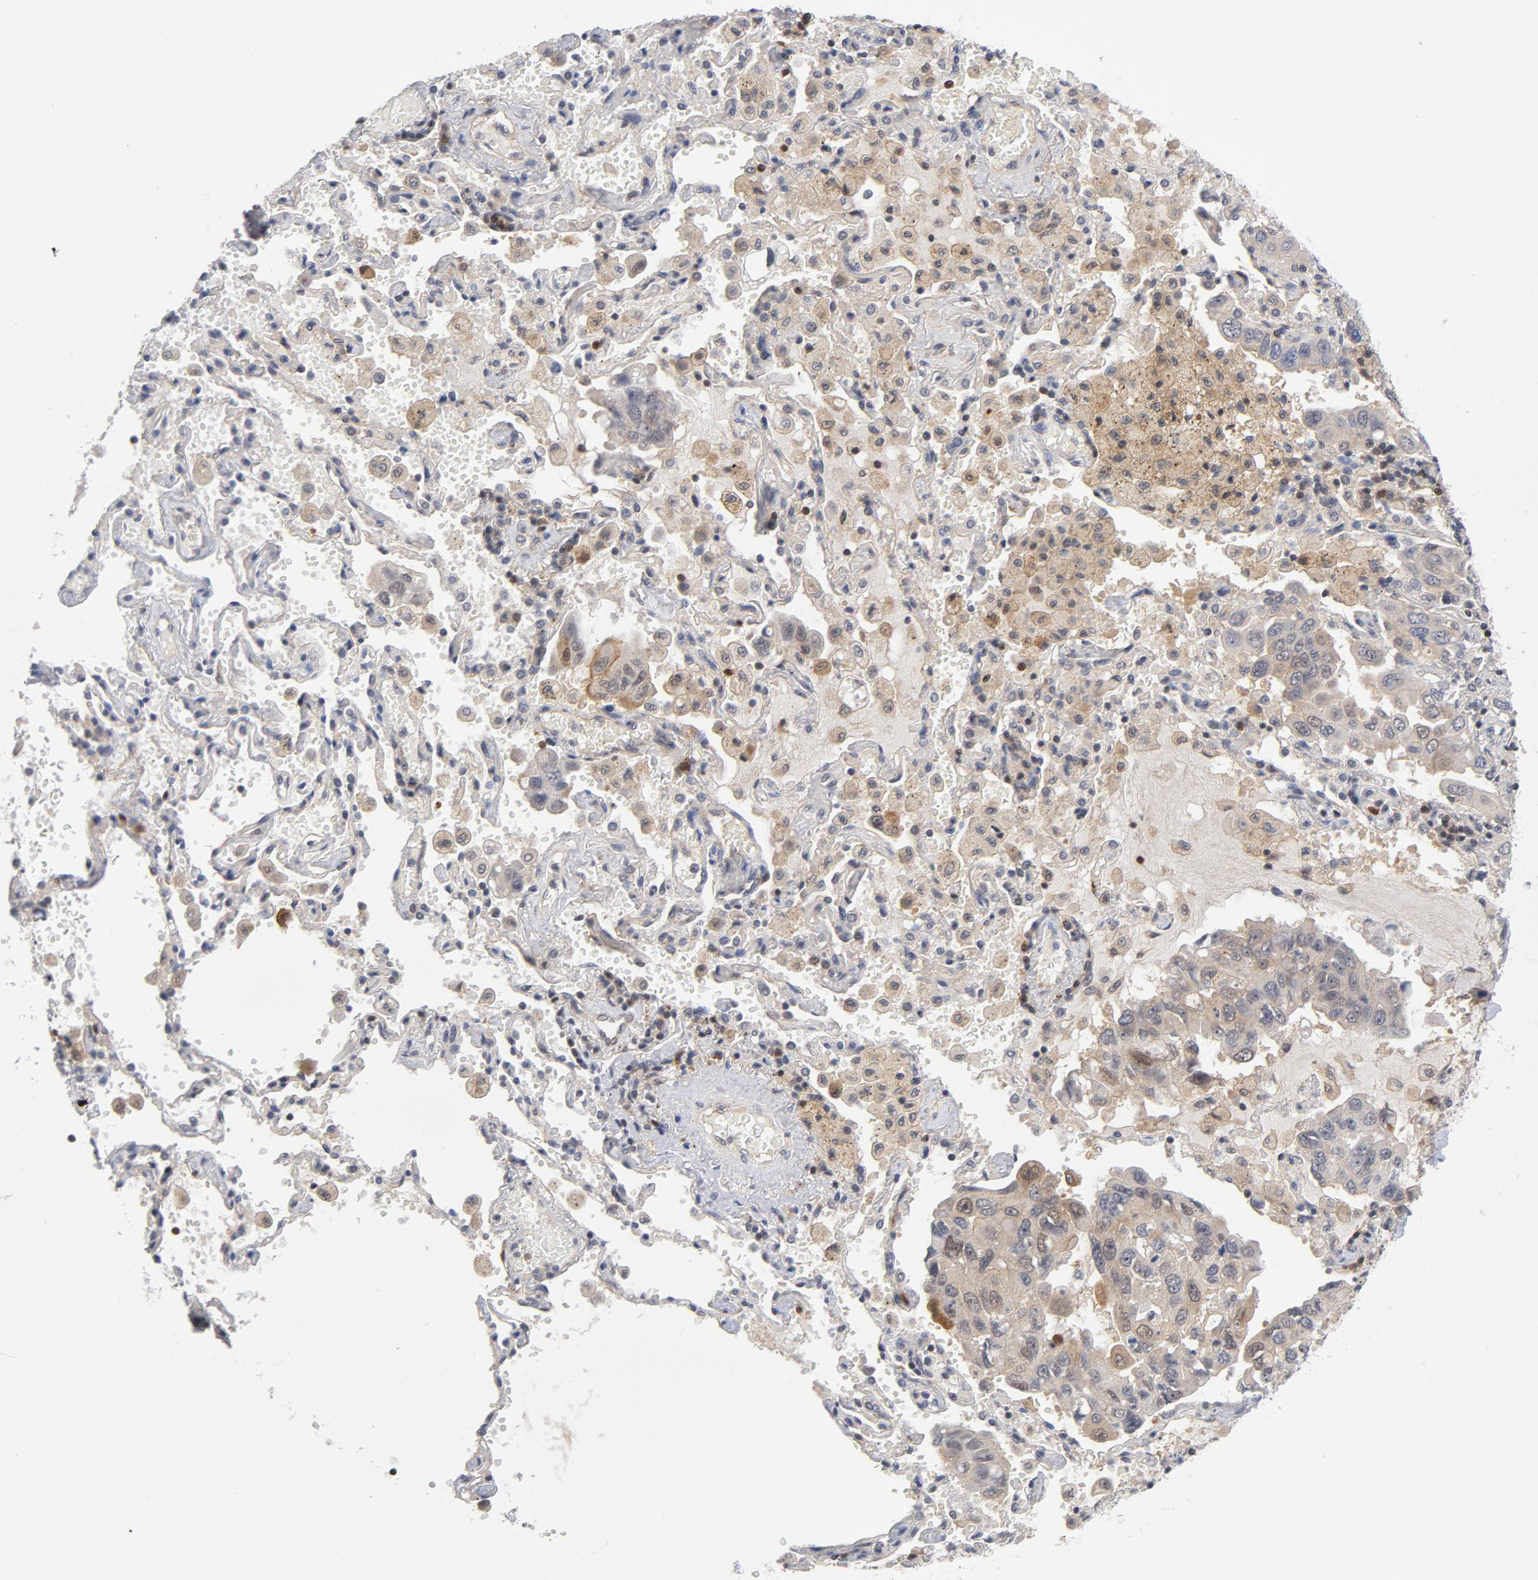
{"staining": {"intensity": "negative", "quantity": "none", "location": "none"}, "tissue": "lung cancer", "cell_type": "Tumor cells", "image_type": "cancer", "snomed": [{"axis": "morphology", "description": "Adenocarcinoma, NOS"}, {"axis": "topography", "description": "Lung"}], "caption": "A high-resolution photomicrograph shows IHC staining of adenocarcinoma (lung), which shows no significant expression in tumor cells.", "gene": "TRADD", "patient": {"sex": "male", "age": 64}}